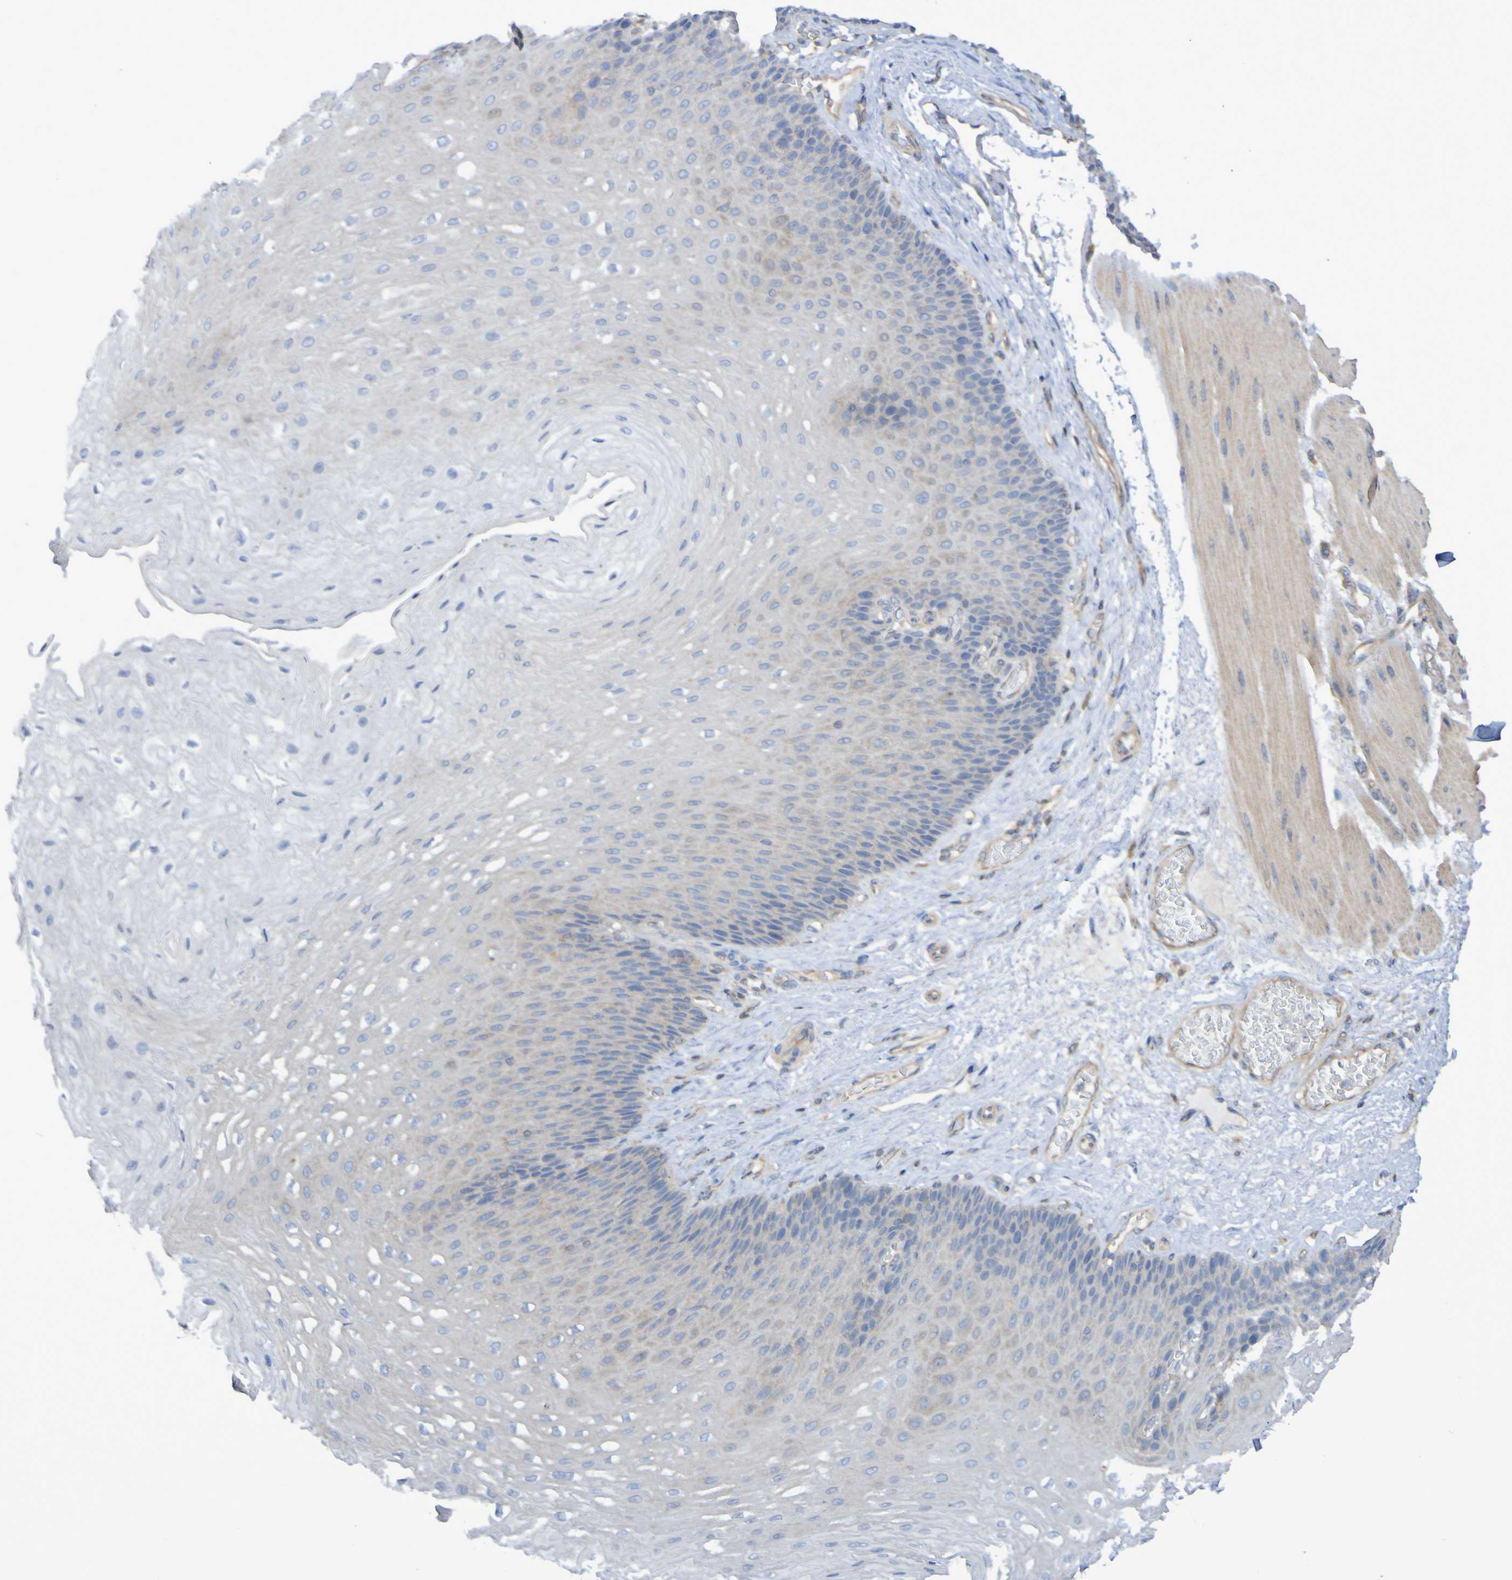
{"staining": {"intensity": "weak", "quantity": "<25%", "location": "cytoplasmic/membranous"}, "tissue": "esophagus", "cell_type": "Squamous epithelial cells", "image_type": "normal", "snomed": [{"axis": "morphology", "description": "Normal tissue, NOS"}, {"axis": "topography", "description": "Esophagus"}], "caption": "An immunohistochemistry (IHC) histopathology image of benign esophagus is shown. There is no staining in squamous epithelial cells of esophagus. The staining was performed using DAB to visualize the protein expression in brown, while the nuclei were stained in blue with hematoxylin (Magnification: 20x).", "gene": "SYNJ1", "patient": {"sex": "female", "age": 72}}